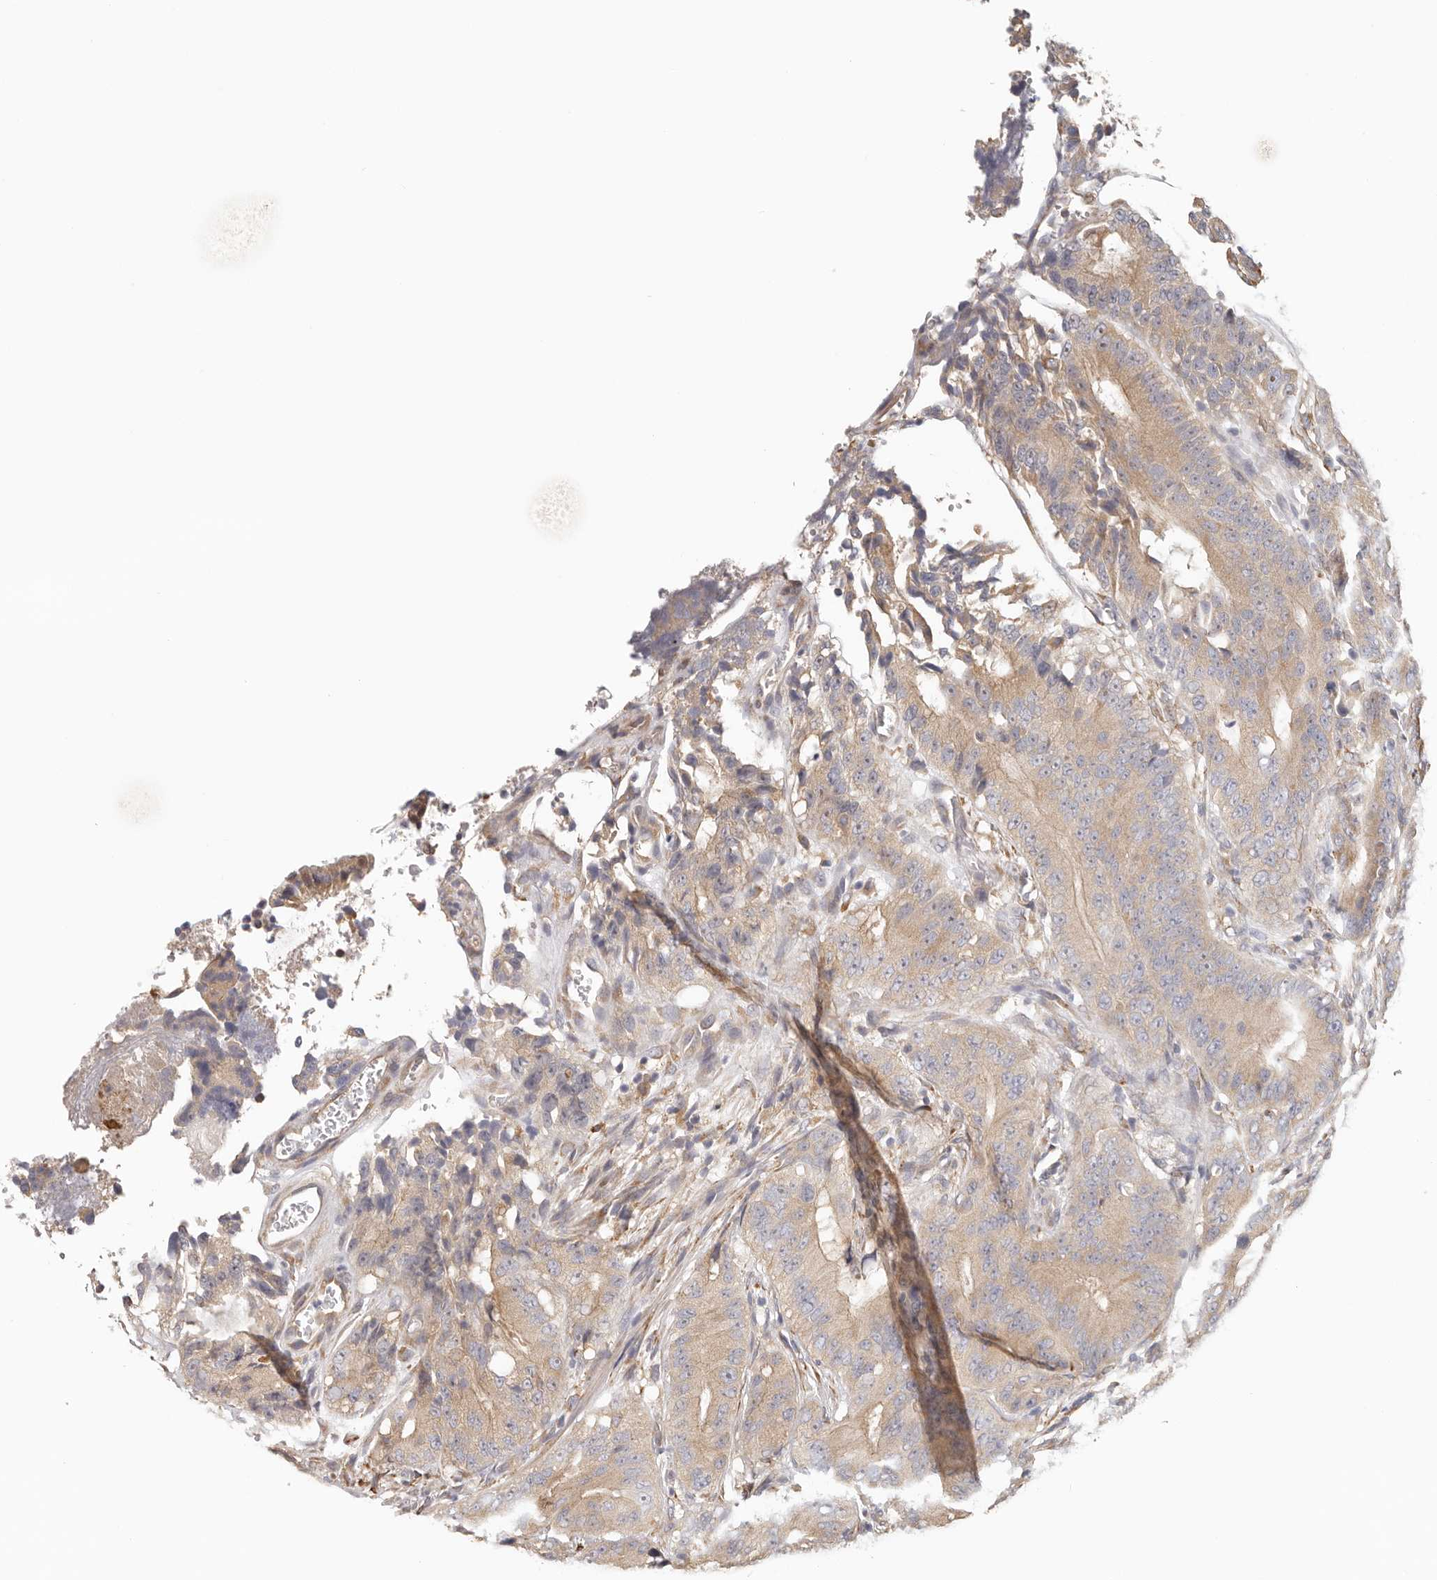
{"staining": {"intensity": "weak", "quantity": ">75%", "location": "cytoplasmic/membranous"}, "tissue": "colorectal cancer", "cell_type": "Tumor cells", "image_type": "cancer", "snomed": [{"axis": "morphology", "description": "Adenocarcinoma, NOS"}, {"axis": "topography", "description": "Colon"}], "caption": "About >75% of tumor cells in colorectal cancer reveal weak cytoplasmic/membranous protein staining as visualized by brown immunohistochemical staining.", "gene": "AFDN", "patient": {"sex": "male", "age": 83}}